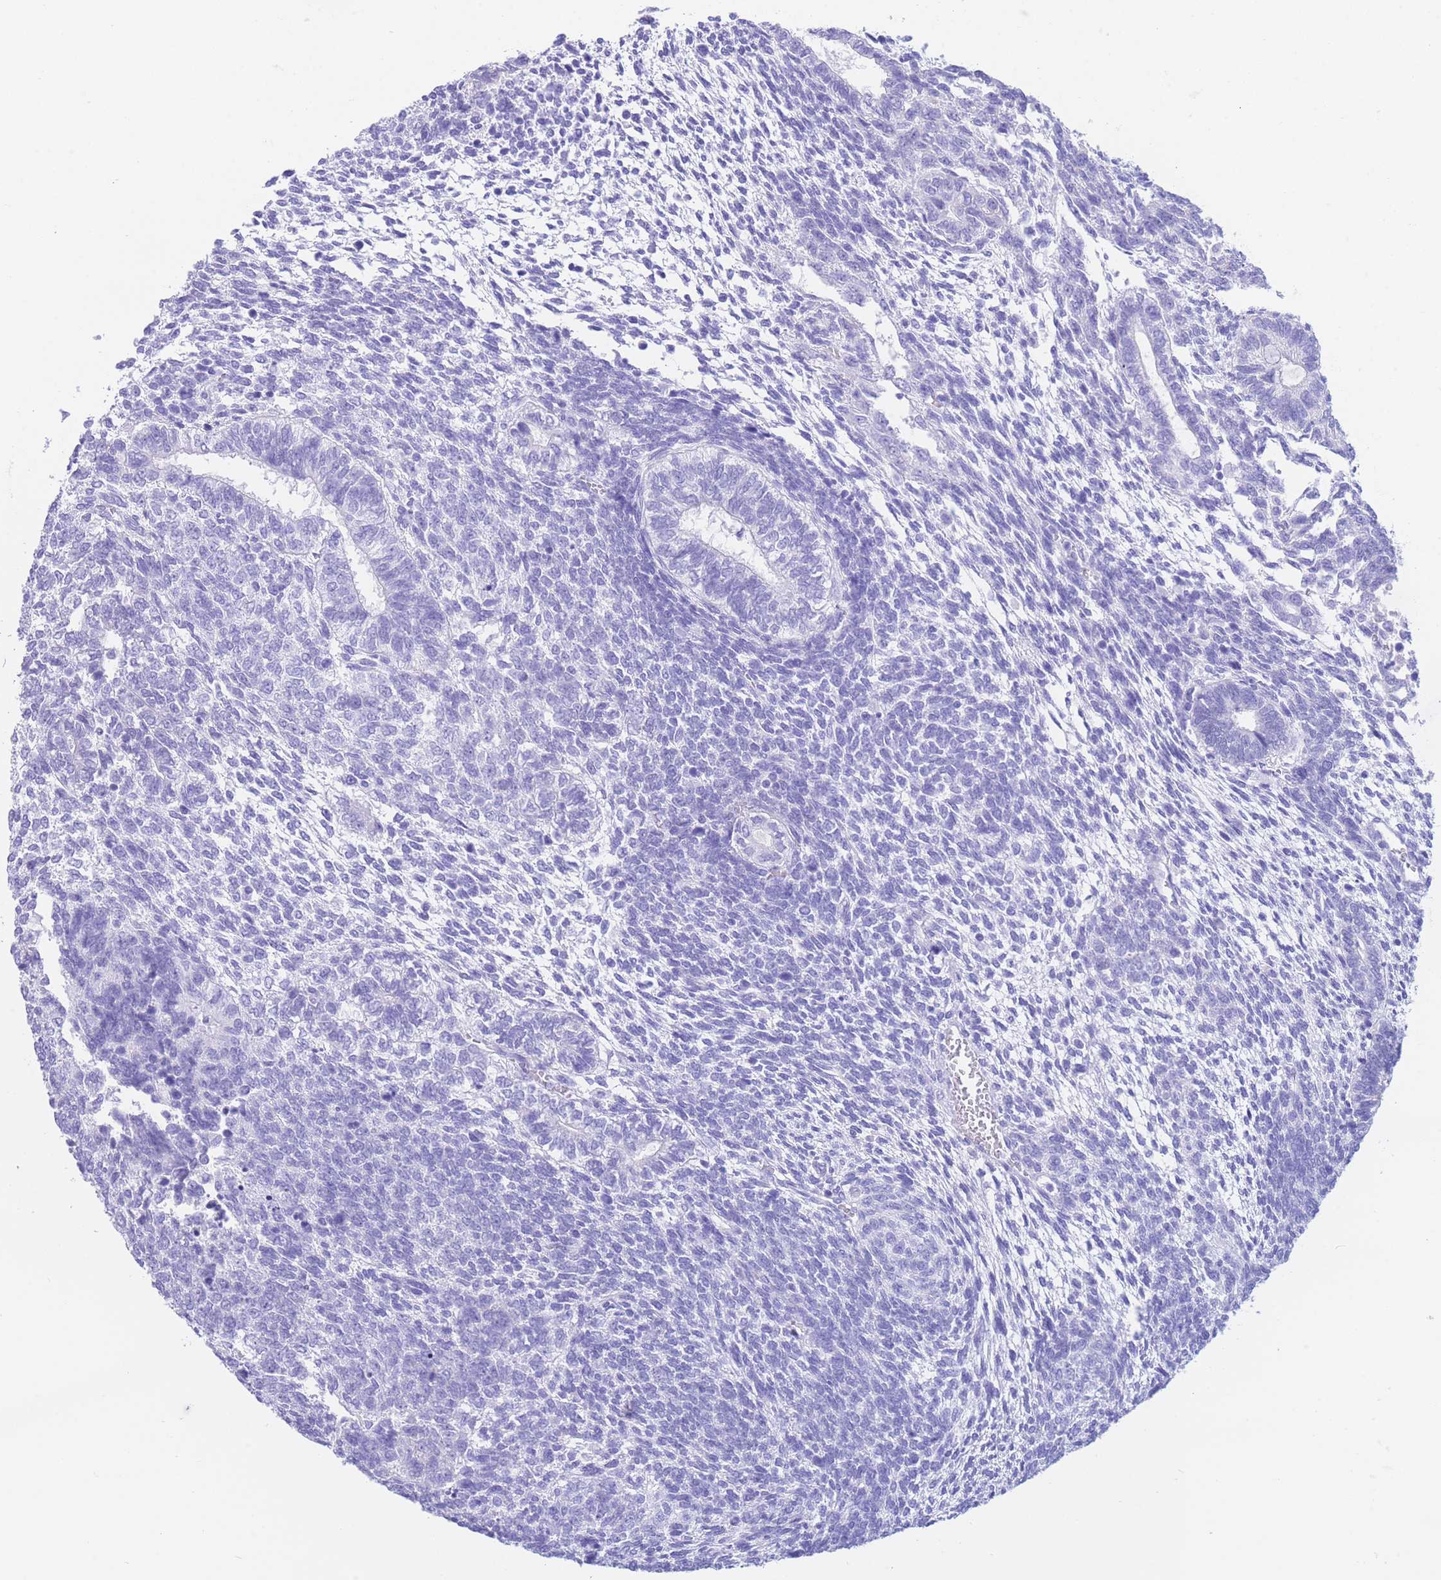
{"staining": {"intensity": "negative", "quantity": "none", "location": "none"}, "tissue": "testis cancer", "cell_type": "Tumor cells", "image_type": "cancer", "snomed": [{"axis": "morphology", "description": "Carcinoma, Embryonal, NOS"}, {"axis": "topography", "description": "Testis"}], "caption": "Immunohistochemistry (IHC) histopathology image of neoplastic tissue: testis cancer (embryonal carcinoma) stained with DAB (3,3'-diaminobenzidine) reveals no significant protein positivity in tumor cells. Nuclei are stained in blue.", "gene": "SLCO1B3", "patient": {"sex": "male", "age": 23}}